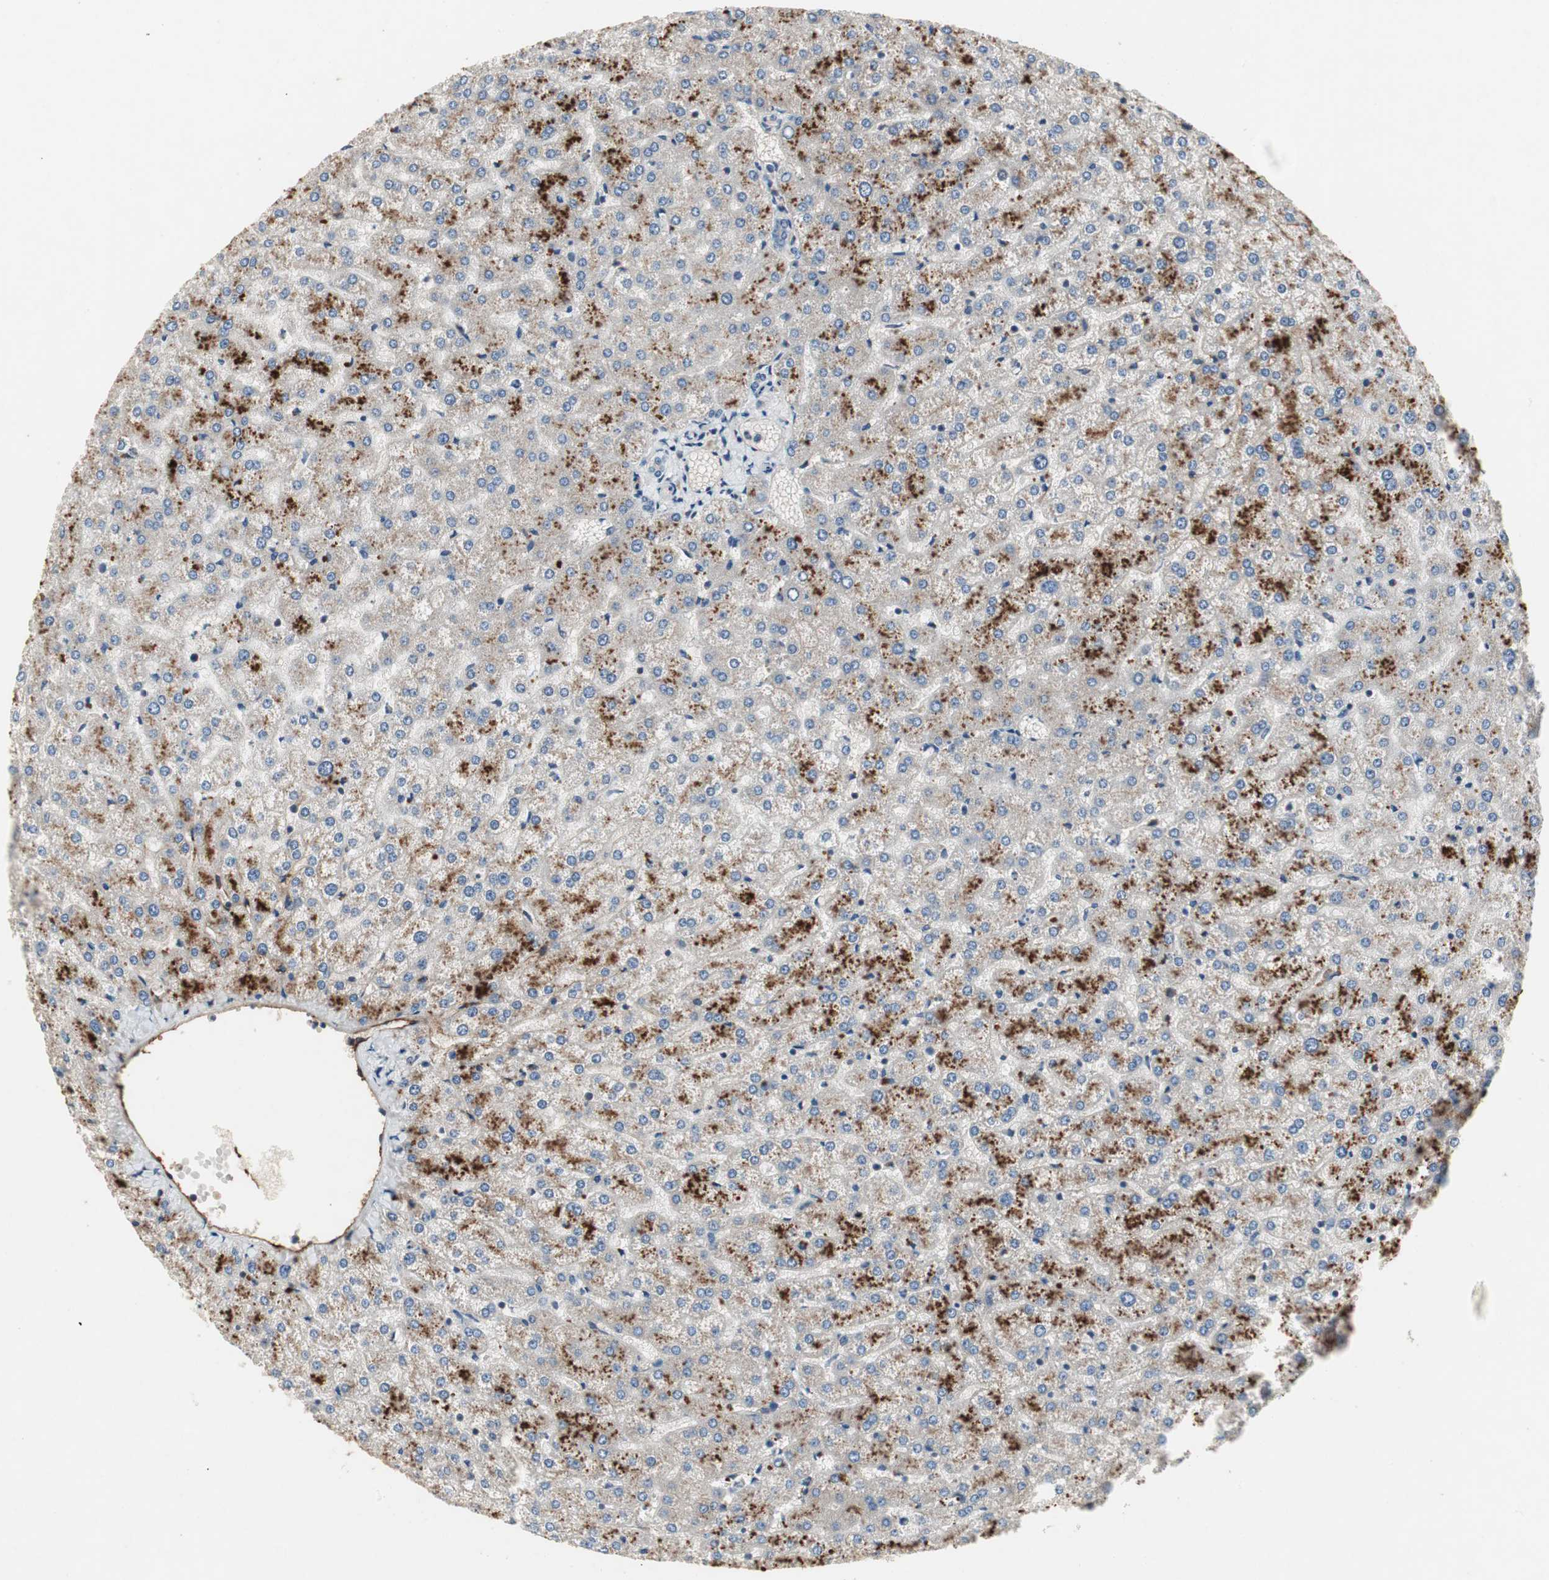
{"staining": {"intensity": "negative", "quantity": "none", "location": "none"}, "tissue": "liver", "cell_type": "Cholangiocytes", "image_type": "normal", "snomed": [{"axis": "morphology", "description": "Normal tissue, NOS"}, {"axis": "topography", "description": "Liver"}], "caption": "Human liver stained for a protein using IHC shows no expression in cholangiocytes.", "gene": "ALPL", "patient": {"sex": "female", "age": 32}}